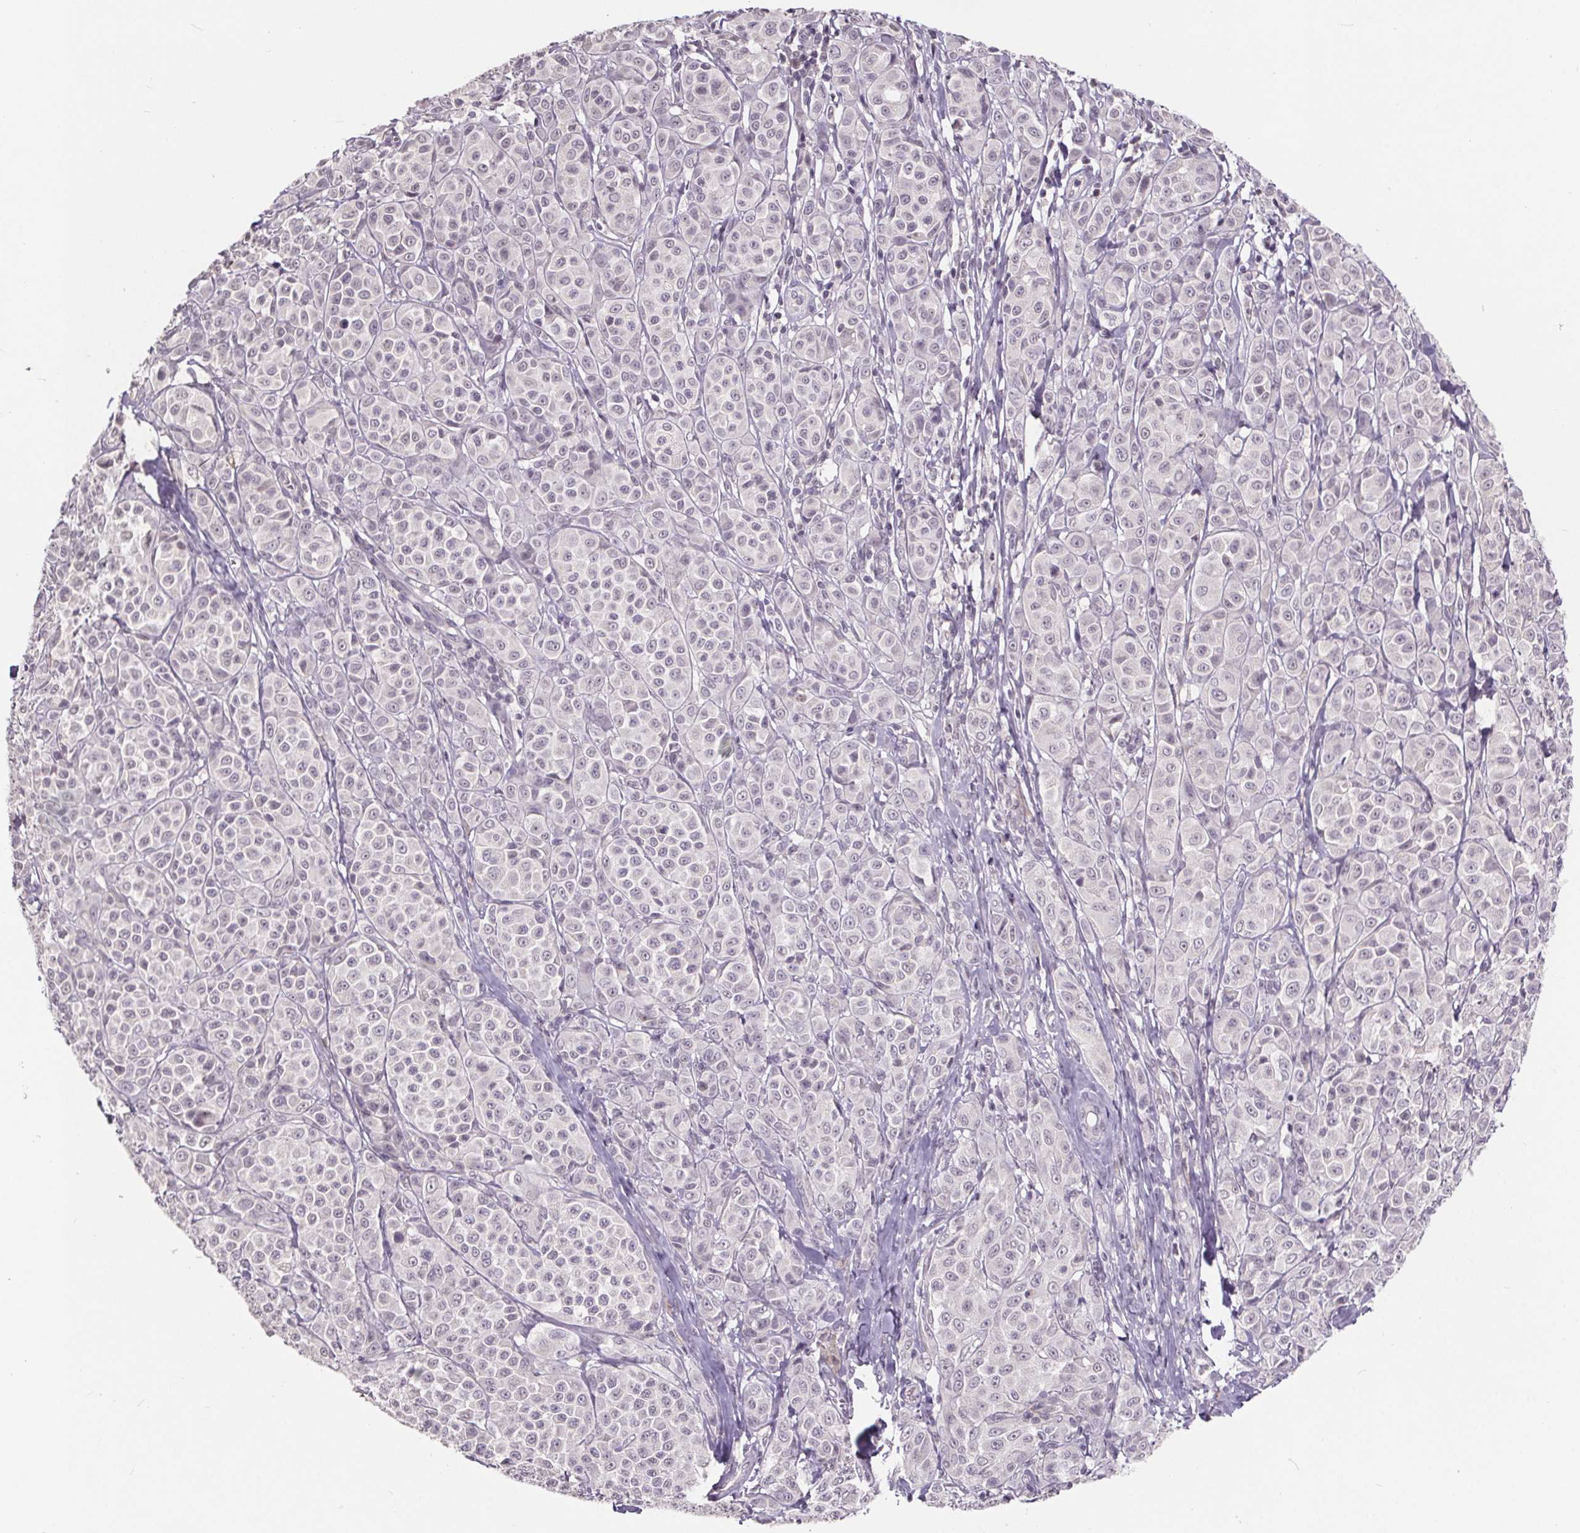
{"staining": {"intensity": "negative", "quantity": "none", "location": "none"}, "tissue": "melanoma", "cell_type": "Tumor cells", "image_type": "cancer", "snomed": [{"axis": "morphology", "description": "Malignant melanoma, NOS"}, {"axis": "topography", "description": "Skin"}], "caption": "IHC image of human melanoma stained for a protein (brown), which shows no expression in tumor cells.", "gene": "NKX6-1", "patient": {"sex": "male", "age": 89}}